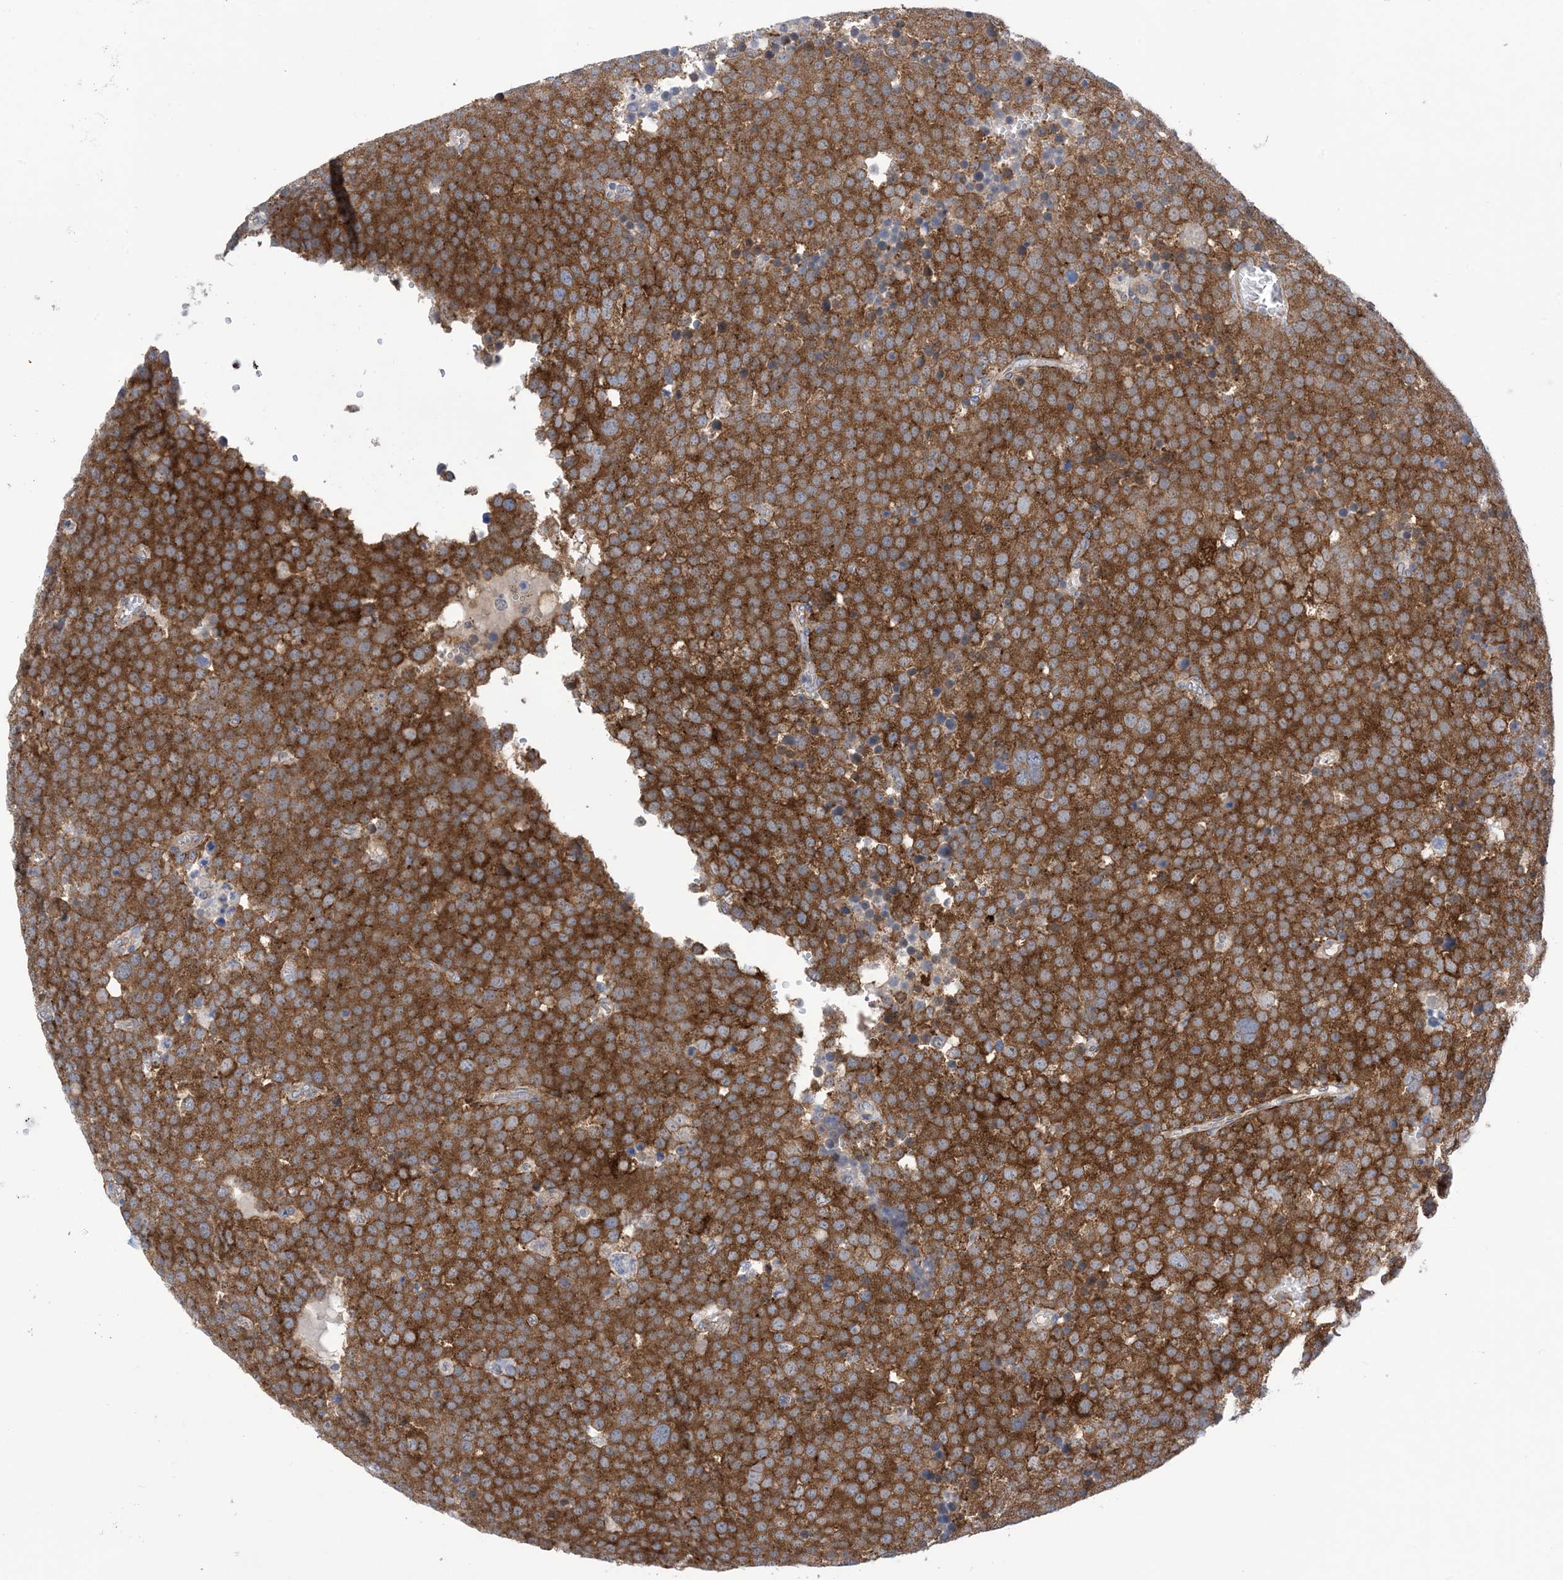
{"staining": {"intensity": "strong", "quantity": ">75%", "location": "cytoplasmic/membranous"}, "tissue": "testis cancer", "cell_type": "Tumor cells", "image_type": "cancer", "snomed": [{"axis": "morphology", "description": "Seminoma, NOS"}, {"axis": "topography", "description": "Testis"}], "caption": "Immunohistochemistry (IHC) of human testis cancer (seminoma) exhibits high levels of strong cytoplasmic/membranous staining in about >75% of tumor cells.", "gene": "EHBP1", "patient": {"sex": "male", "age": 71}}